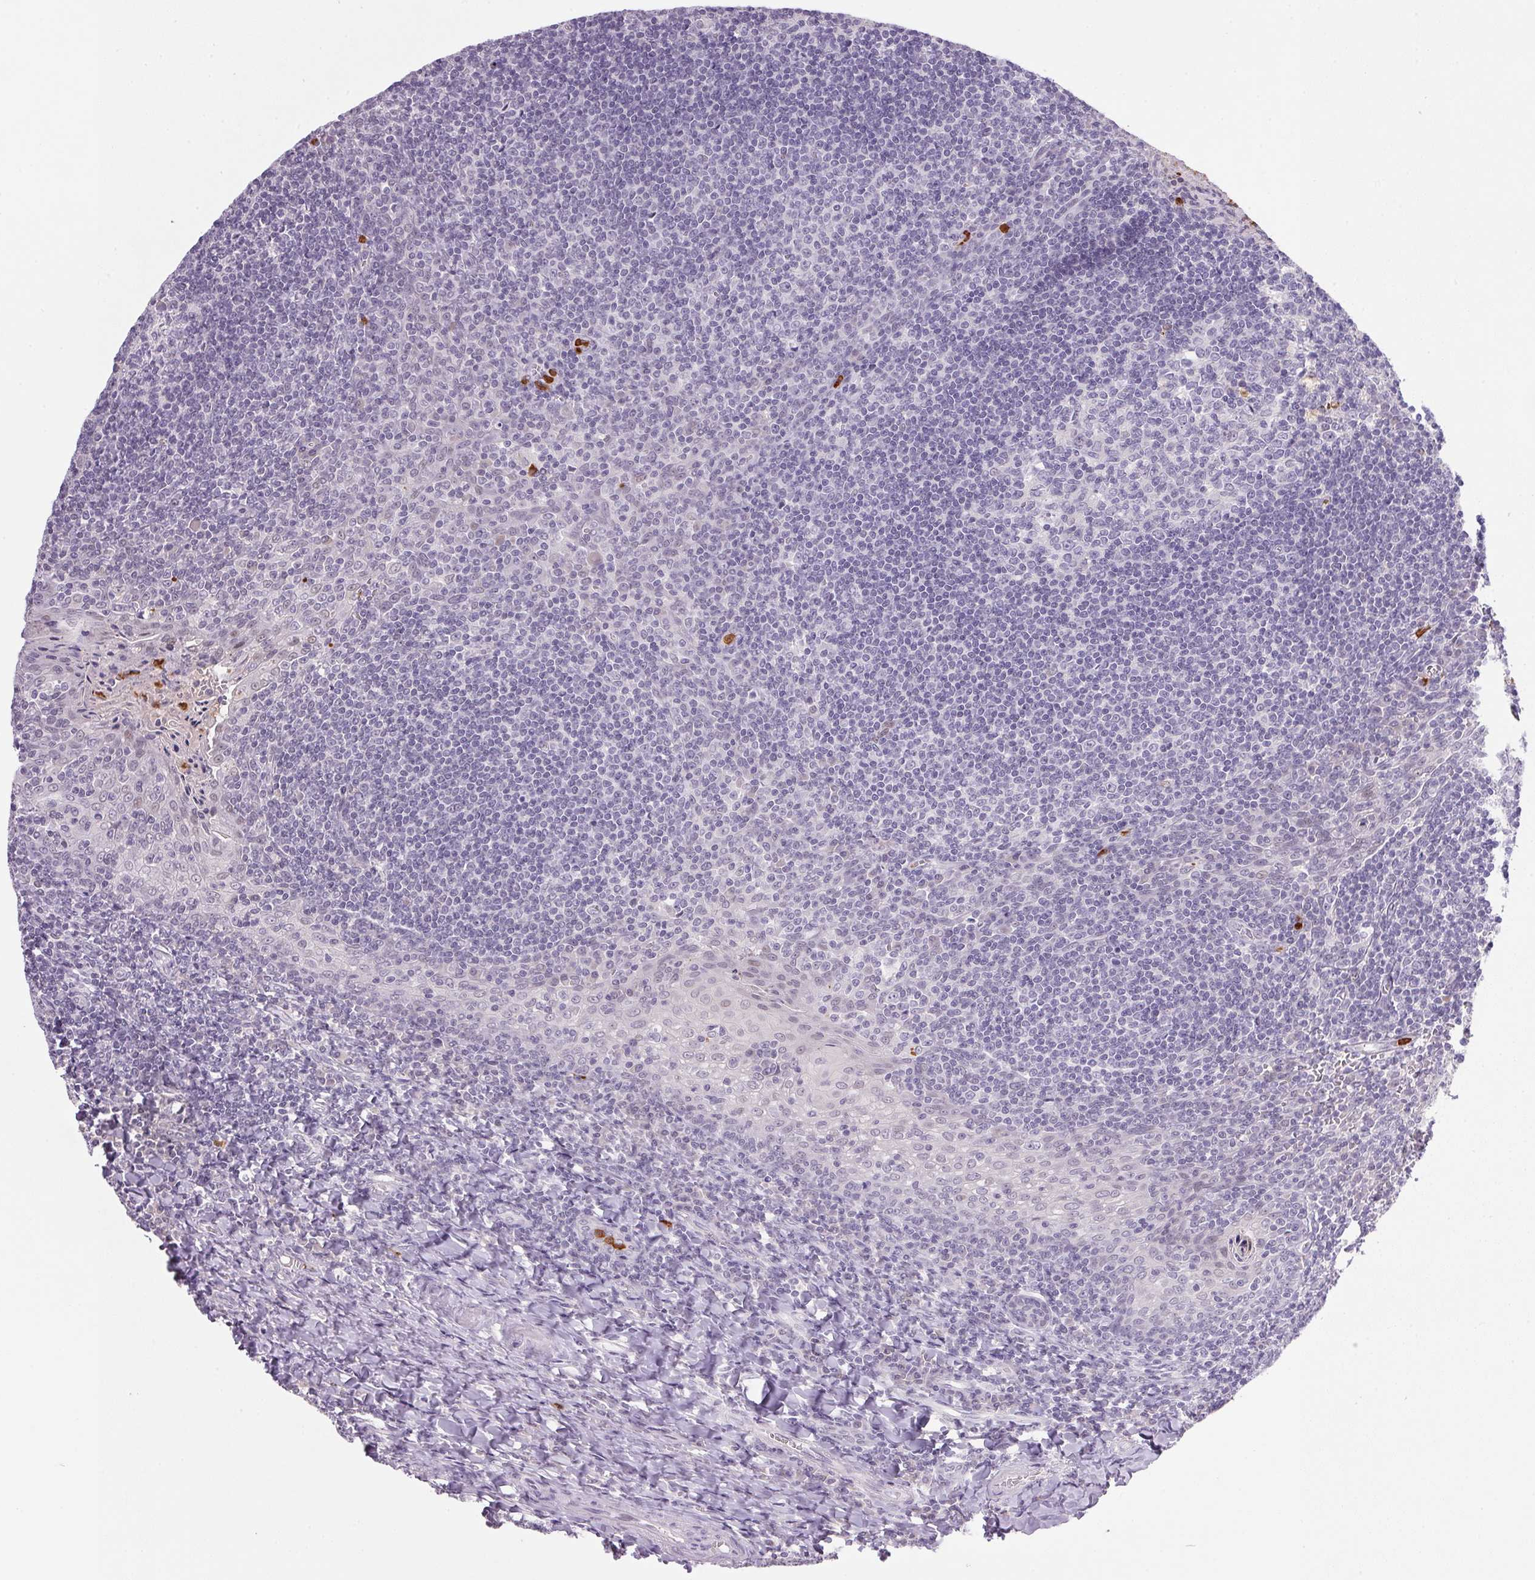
{"staining": {"intensity": "negative", "quantity": "none", "location": "none"}, "tissue": "tonsil", "cell_type": "Germinal center cells", "image_type": "normal", "snomed": [{"axis": "morphology", "description": "Normal tissue, NOS"}, {"axis": "morphology", "description": "Inflammation, NOS"}, {"axis": "topography", "description": "Tonsil"}], "caption": "Tonsil stained for a protein using immunohistochemistry shows no staining germinal center cells.", "gene": "TRDN", "patient": {"sex": "female", "age": 31}}